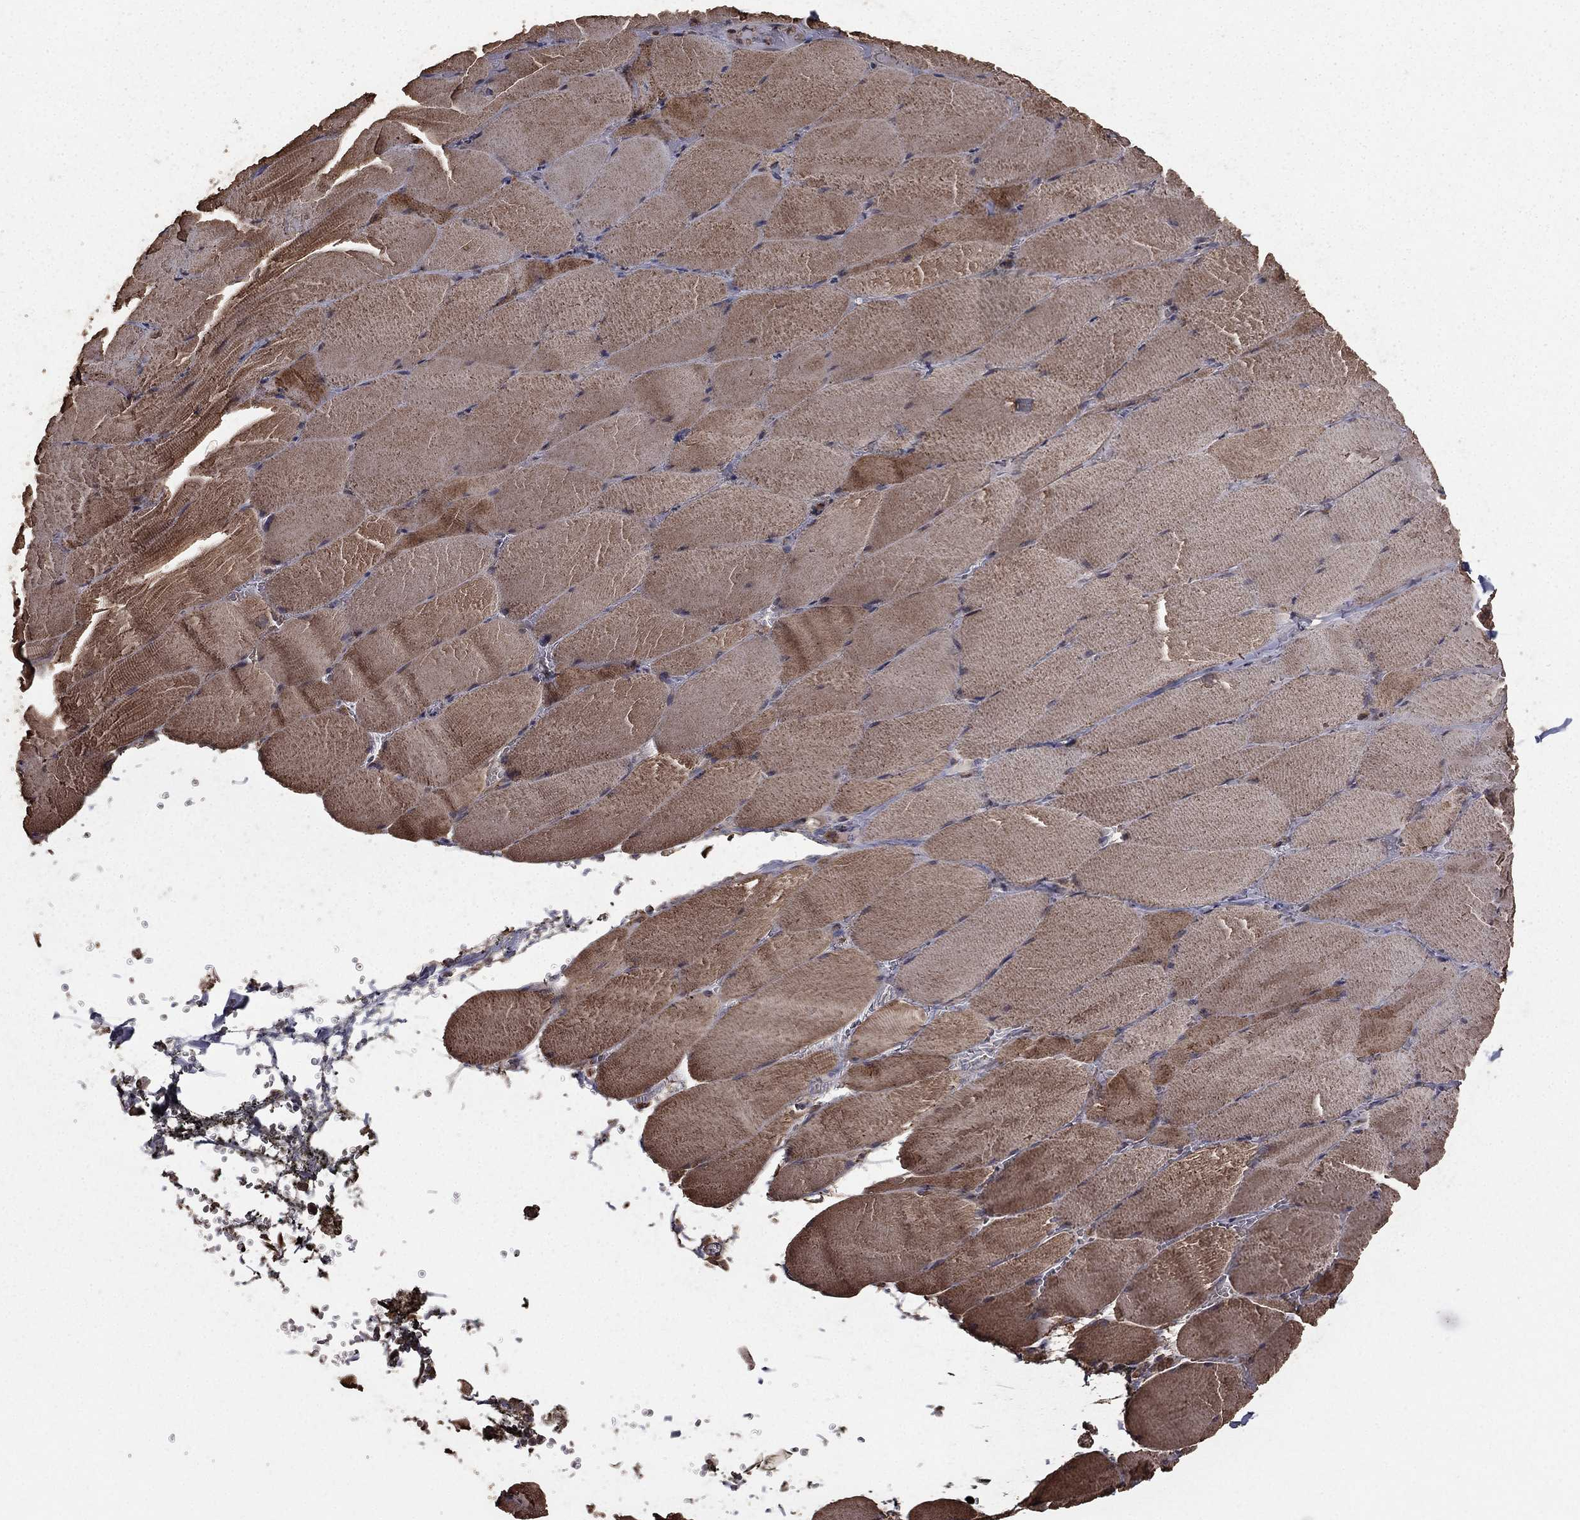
{"staining": {"intensity": "moderate", "quantity": "25%-75%", "location": "cytoplasmic/membranous"}, "tissue": "skeletal muscle", "cell_type": "Myocytes", "image_type": "normal", "snomed": [{"axis": "morphology", "description": "Normal tissue, NOS"}, {"axis": "topography", "description": "Skeletal muscle"}], "caption": "A histopathology image showing moderate cytoplasmic/membranous positivity in about 25%-75% of myocytes in normal skeletal muscle, as visualized by brown immunohistochemical staining.", "gene": "BIRC6", "patient": {"sex": "male", "age": 56}}